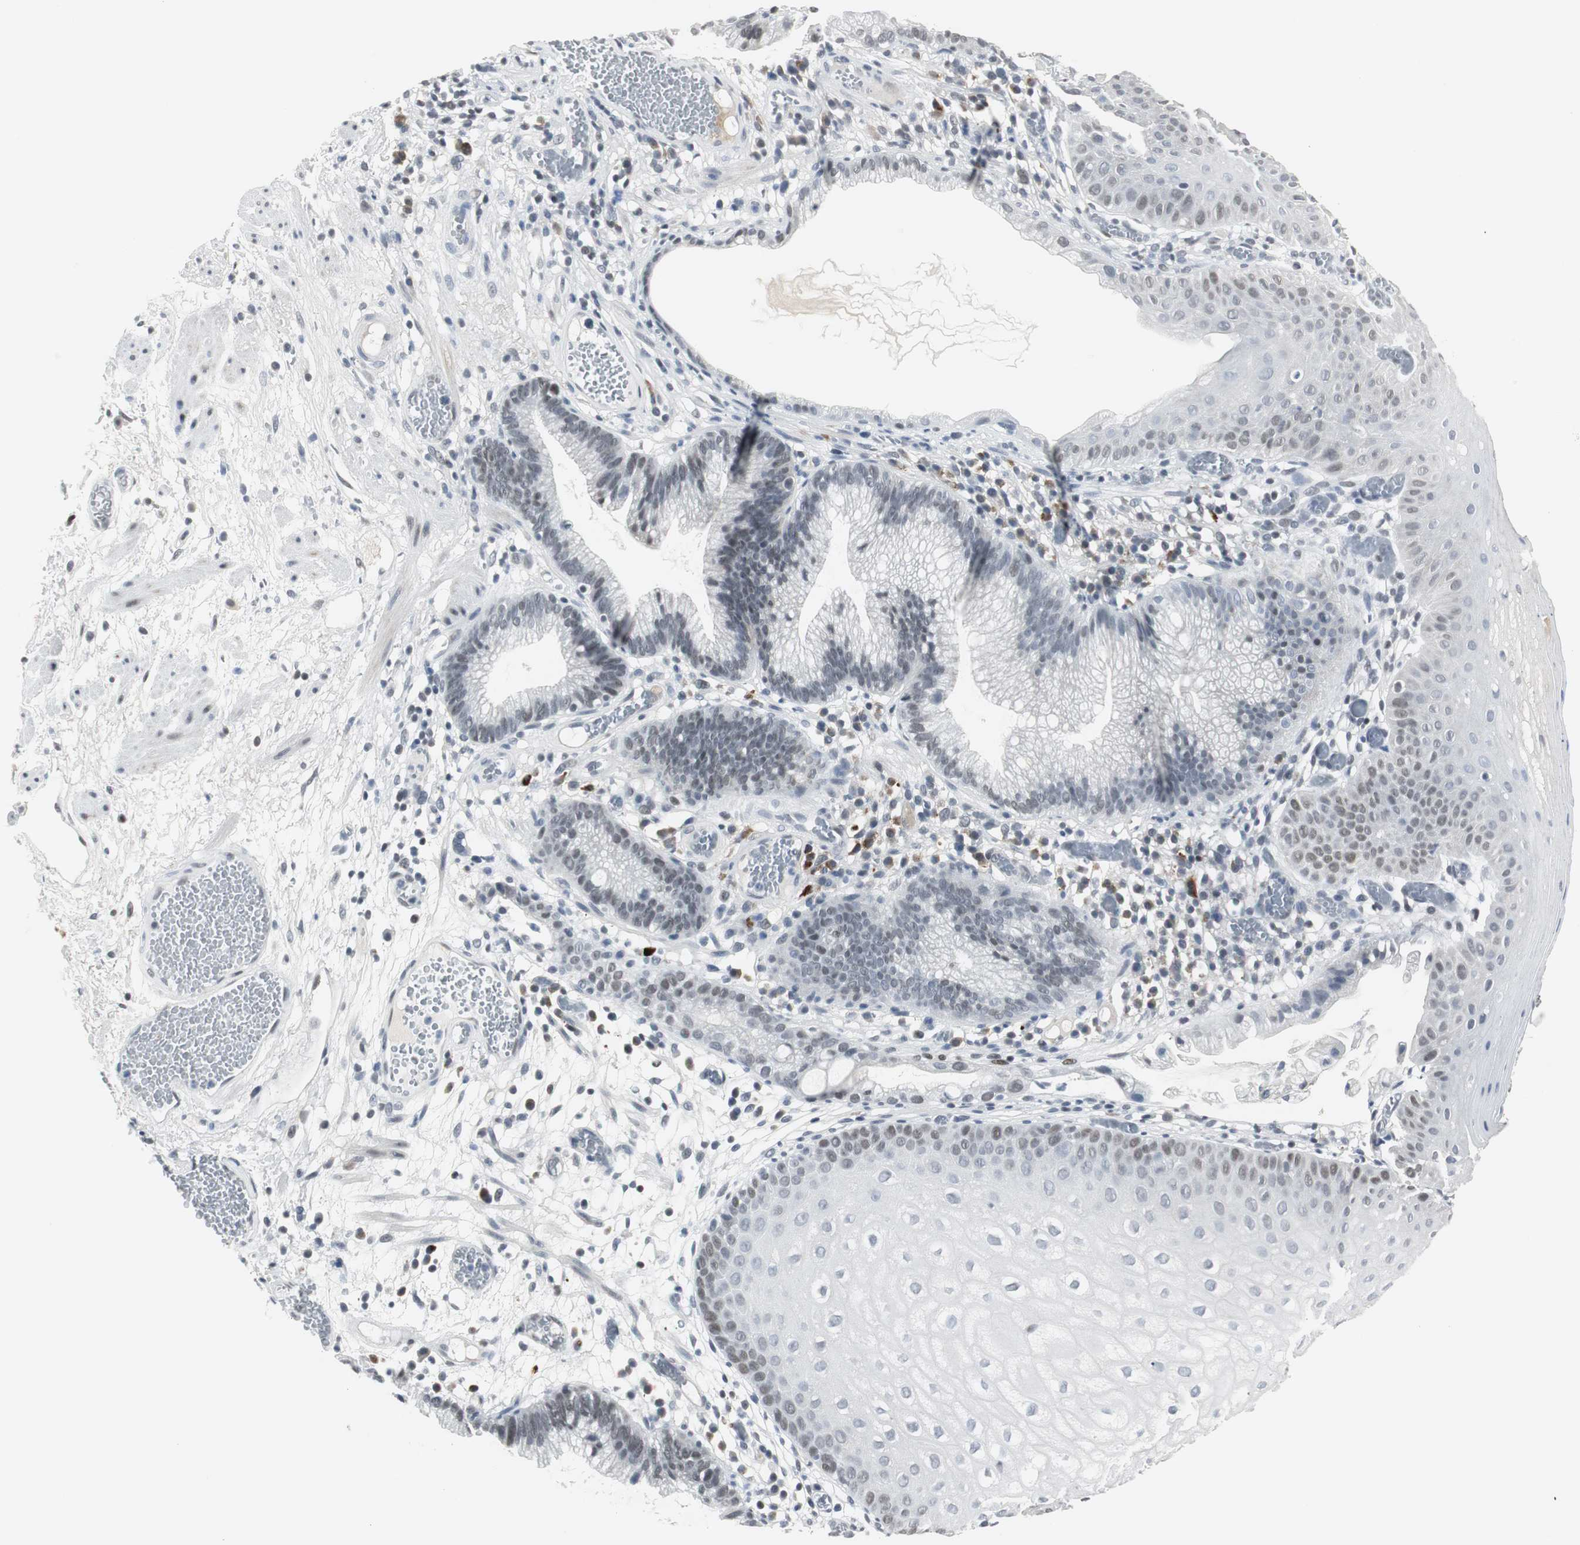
{"staining": {"intensity": "weak", "quantity": "<25%", "location": "nuclear"}, "tissue": "skin", "cell_type": "Epidermal cells", "image_type": "normal", "snomed": [{"axis": "morphology", "description": "Normal tissue, NOS"}, {"axis": "morphology", "description": "Hemorrhoids"}, {"axis": "morphology", "description": "Inflammation, NOS"}, {"axis": "topography", "description": "Anal"}], "caption": "The histopathology image demonstrates no staining of epidermal cells in normal skin. The staining is performed using DAB brown chromogen with nuclei counter-stained in using hematoxylin.", "gene": "ELK1", "patient": {"sex": "male", "age": 60}}